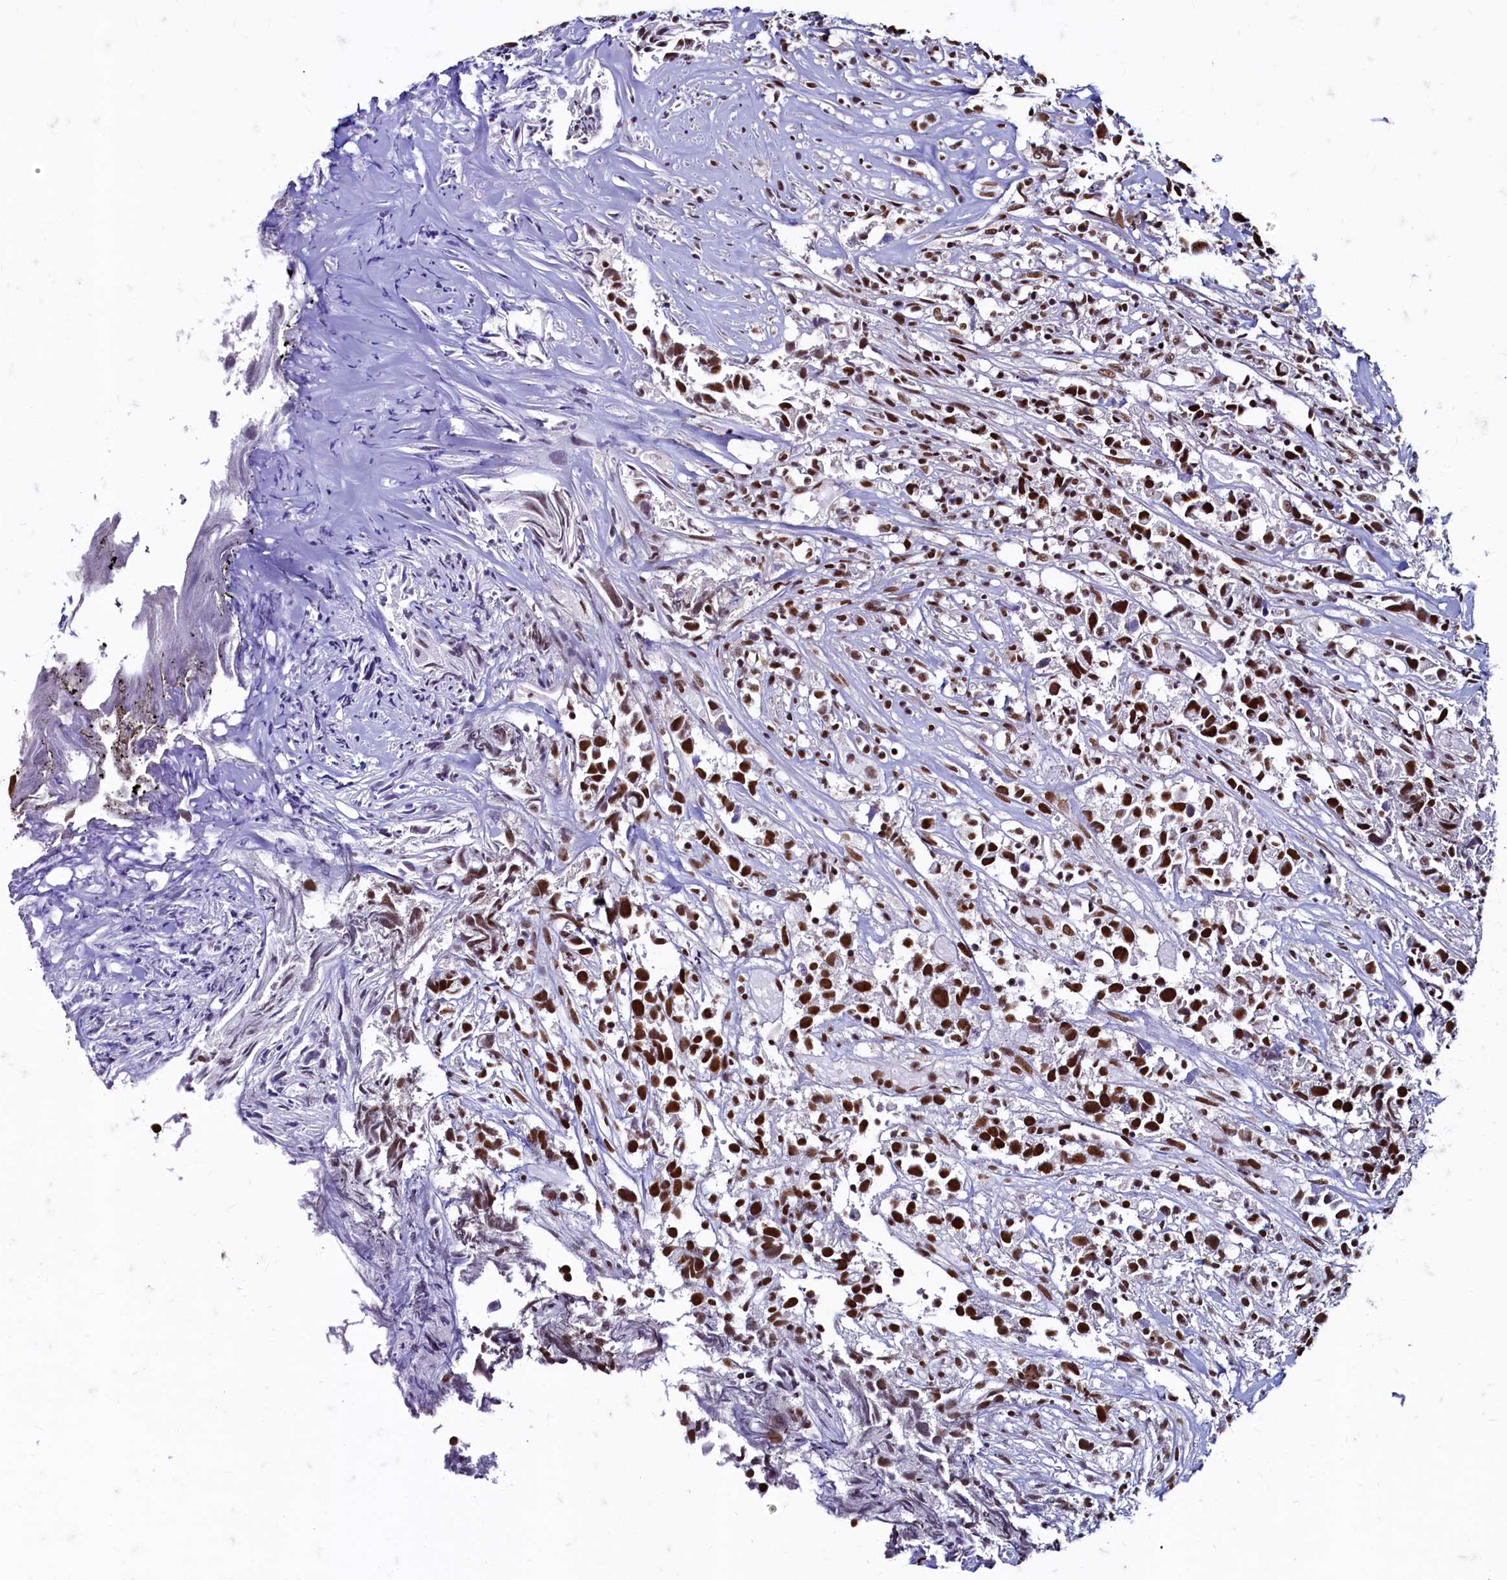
{"staining": {"intensity": "strong", "quantity": ">75%", "location": "nuclear"}, "tissue": "urothelial cancer", "cell_type": "Tumor cells", "image_type": "cancer", "snomed": [{"axis": "morphology", "description": "Urothelial carcinoma, High grade"}, {"axis": "topography", "description": "Urinary bladder"}], "caption": "High-grade urothelial carcinoma was stained to show a protein in brown. There is high levels of strong nuclear expression in approximately >75% of tumor cells.", "gene": "CPSF7", "patient": {"sex": "female", "age": 75}}